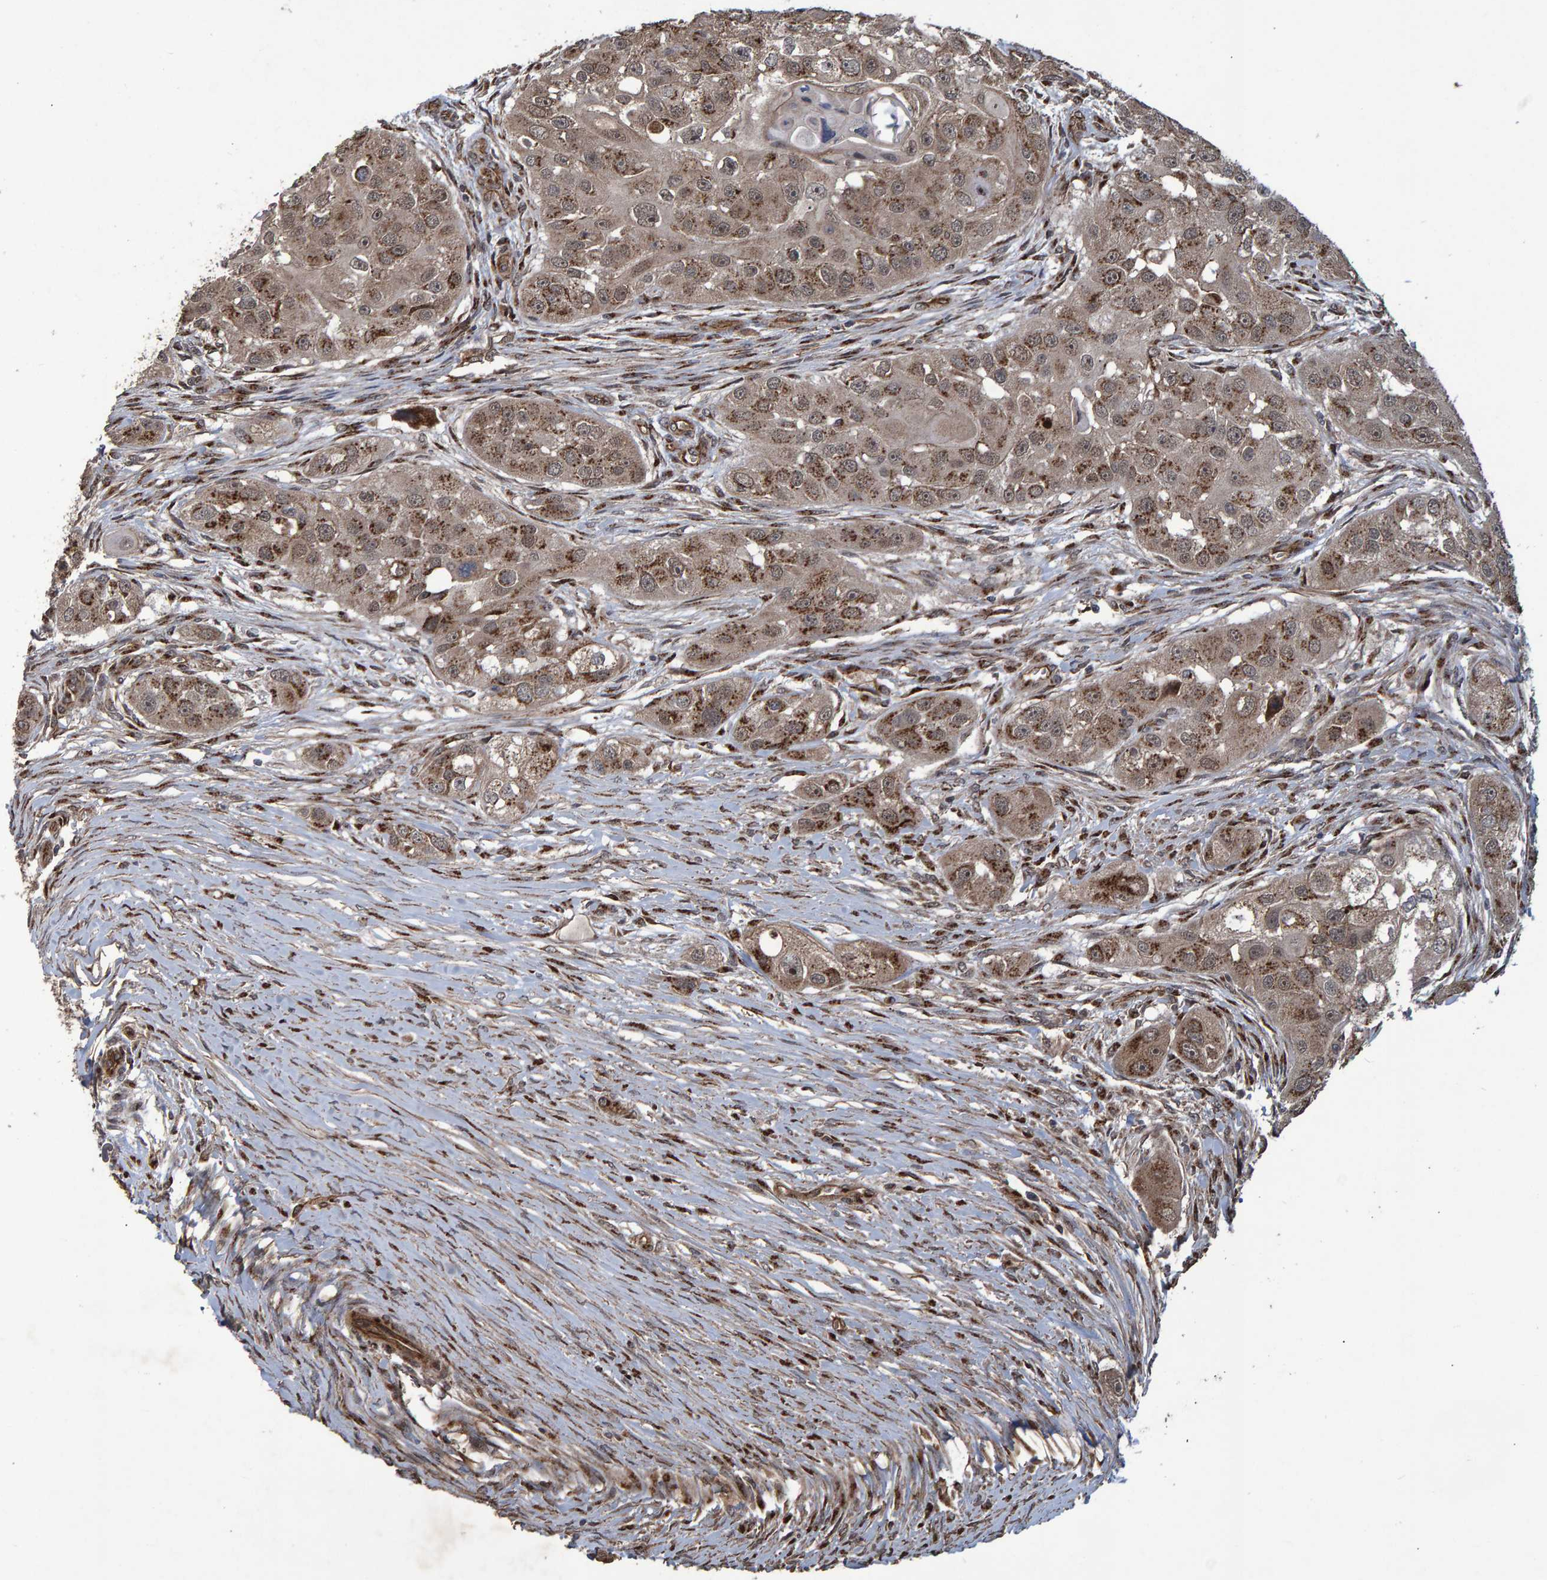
{"staining": {"intensity": "strong", "quantity": ">75%", "location": "cytoplasmic/membranous,nuclear"}, "tissue": "head and neck cancer", "cell_type": "Tumor cells", "image_type": "cancer", "snomed": [{"axis": "morphology", "description": "Normal tissue, NOS"}, {"axis": "morphology", "description": "Squamous cell carcinoma, NOS"}, {"axis": "topography", "description": "Skeletal muscle"}, {"axis": "topography", "description": "Head-Neck"}], "caption": "Head and neck cancer (squamous cell carcinoma) stained for a protein (brown) displays strong cytoplasmic/membranous and nuclear positive expression in approximately >75% of tumor cells.", "gene": "TRIM68", "patient": {"sex": "male", "age": 51}}